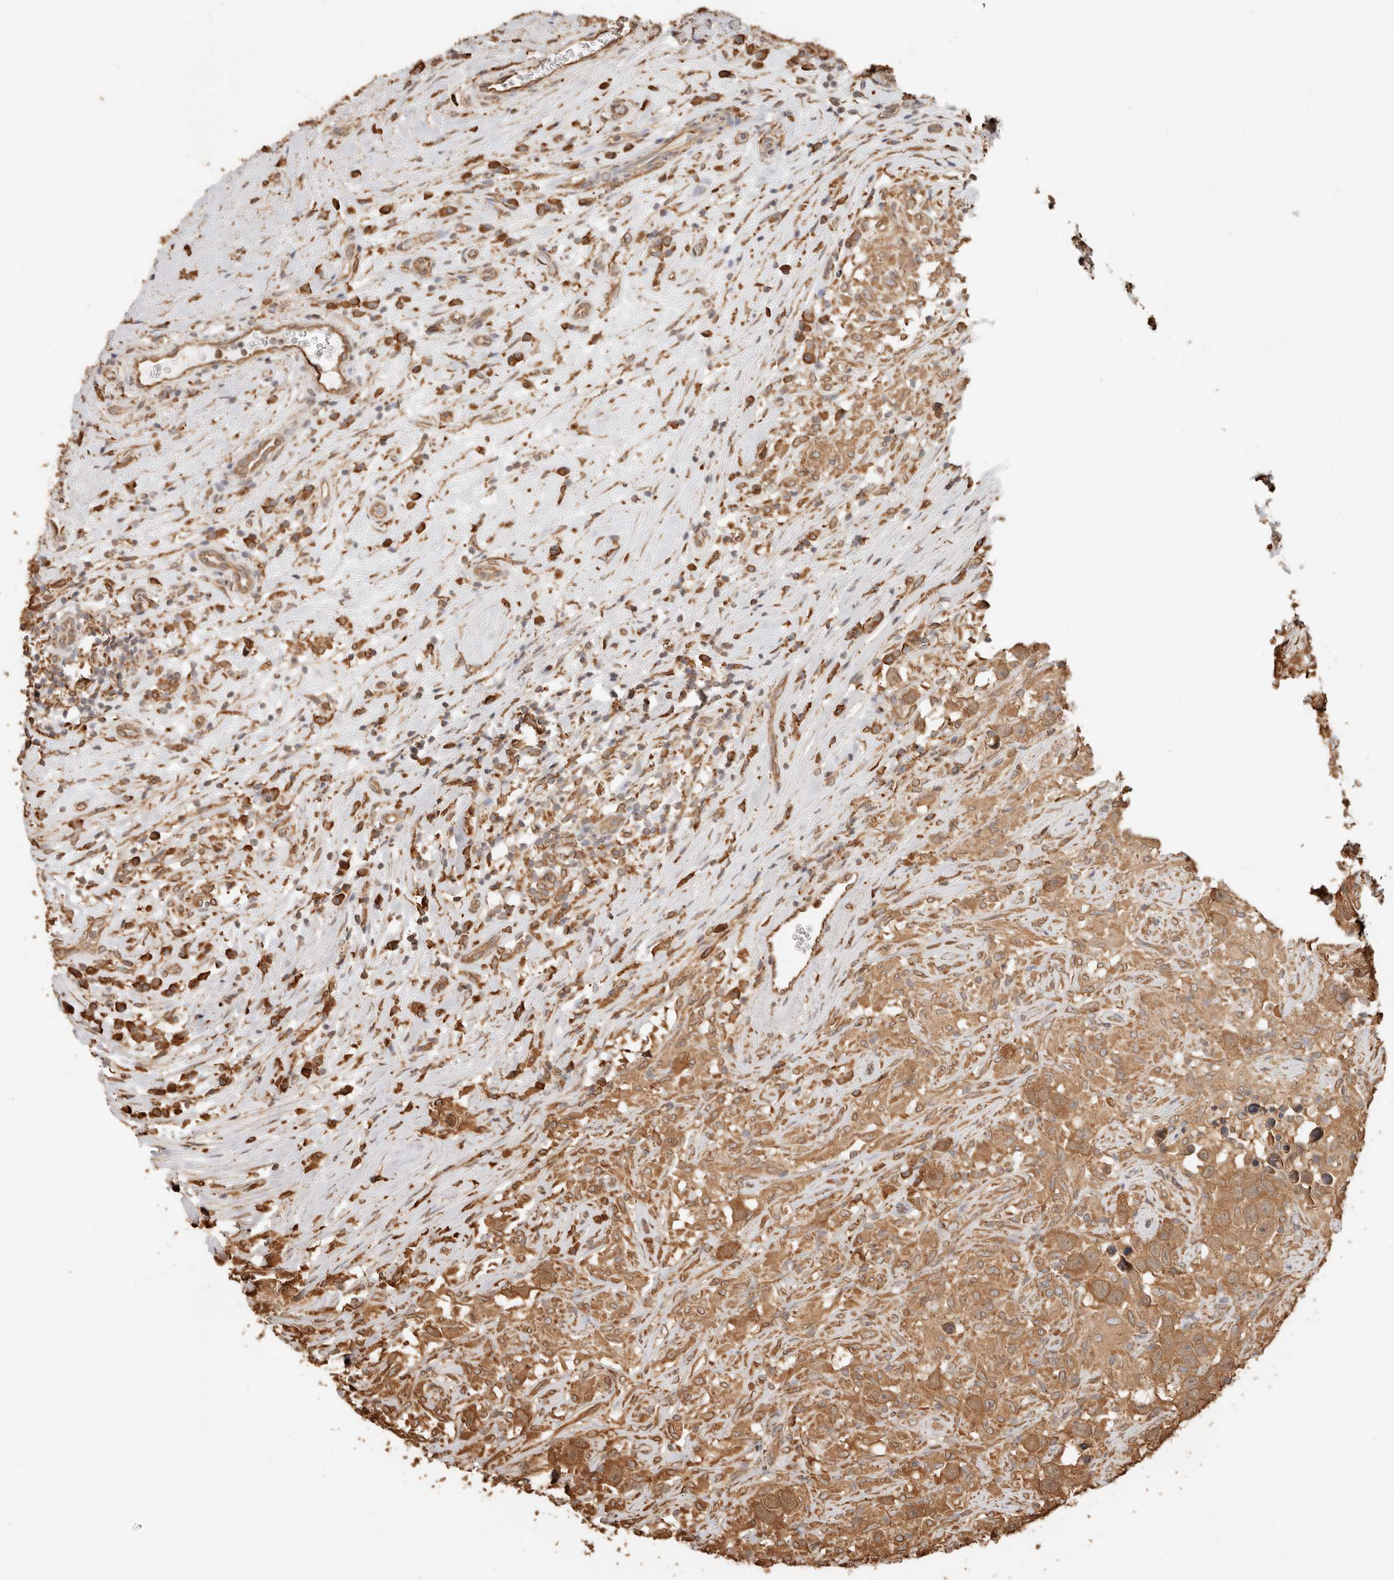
{"staining": {"intensity": "moderate", "quantity": ">75%", "location": "cytoplasmic/membranous"}, "tissue": "testis cancer", "cell_type": "Tumor cells", "image_type": "cancer", "snomed": [{"axis": "morphology", "description": "Seminoma, NOS"}, {"axis": "topography", "description": "Testis"}], "caption": "Immunohistochemistry (IHC) staining of testis seminoma, which shows medium levels of moderate cytoplasmic/membranous staining in about >75% of tumor cells indicating moderate cytoplasmic/membranous protein staining. The staining was performed using DAB (brown) for protein detection and nuclei were counterstained in hematoxylin (blue).", "gene": "ARHGEF10L", "patient": {"sex": "male", "age": 49}}